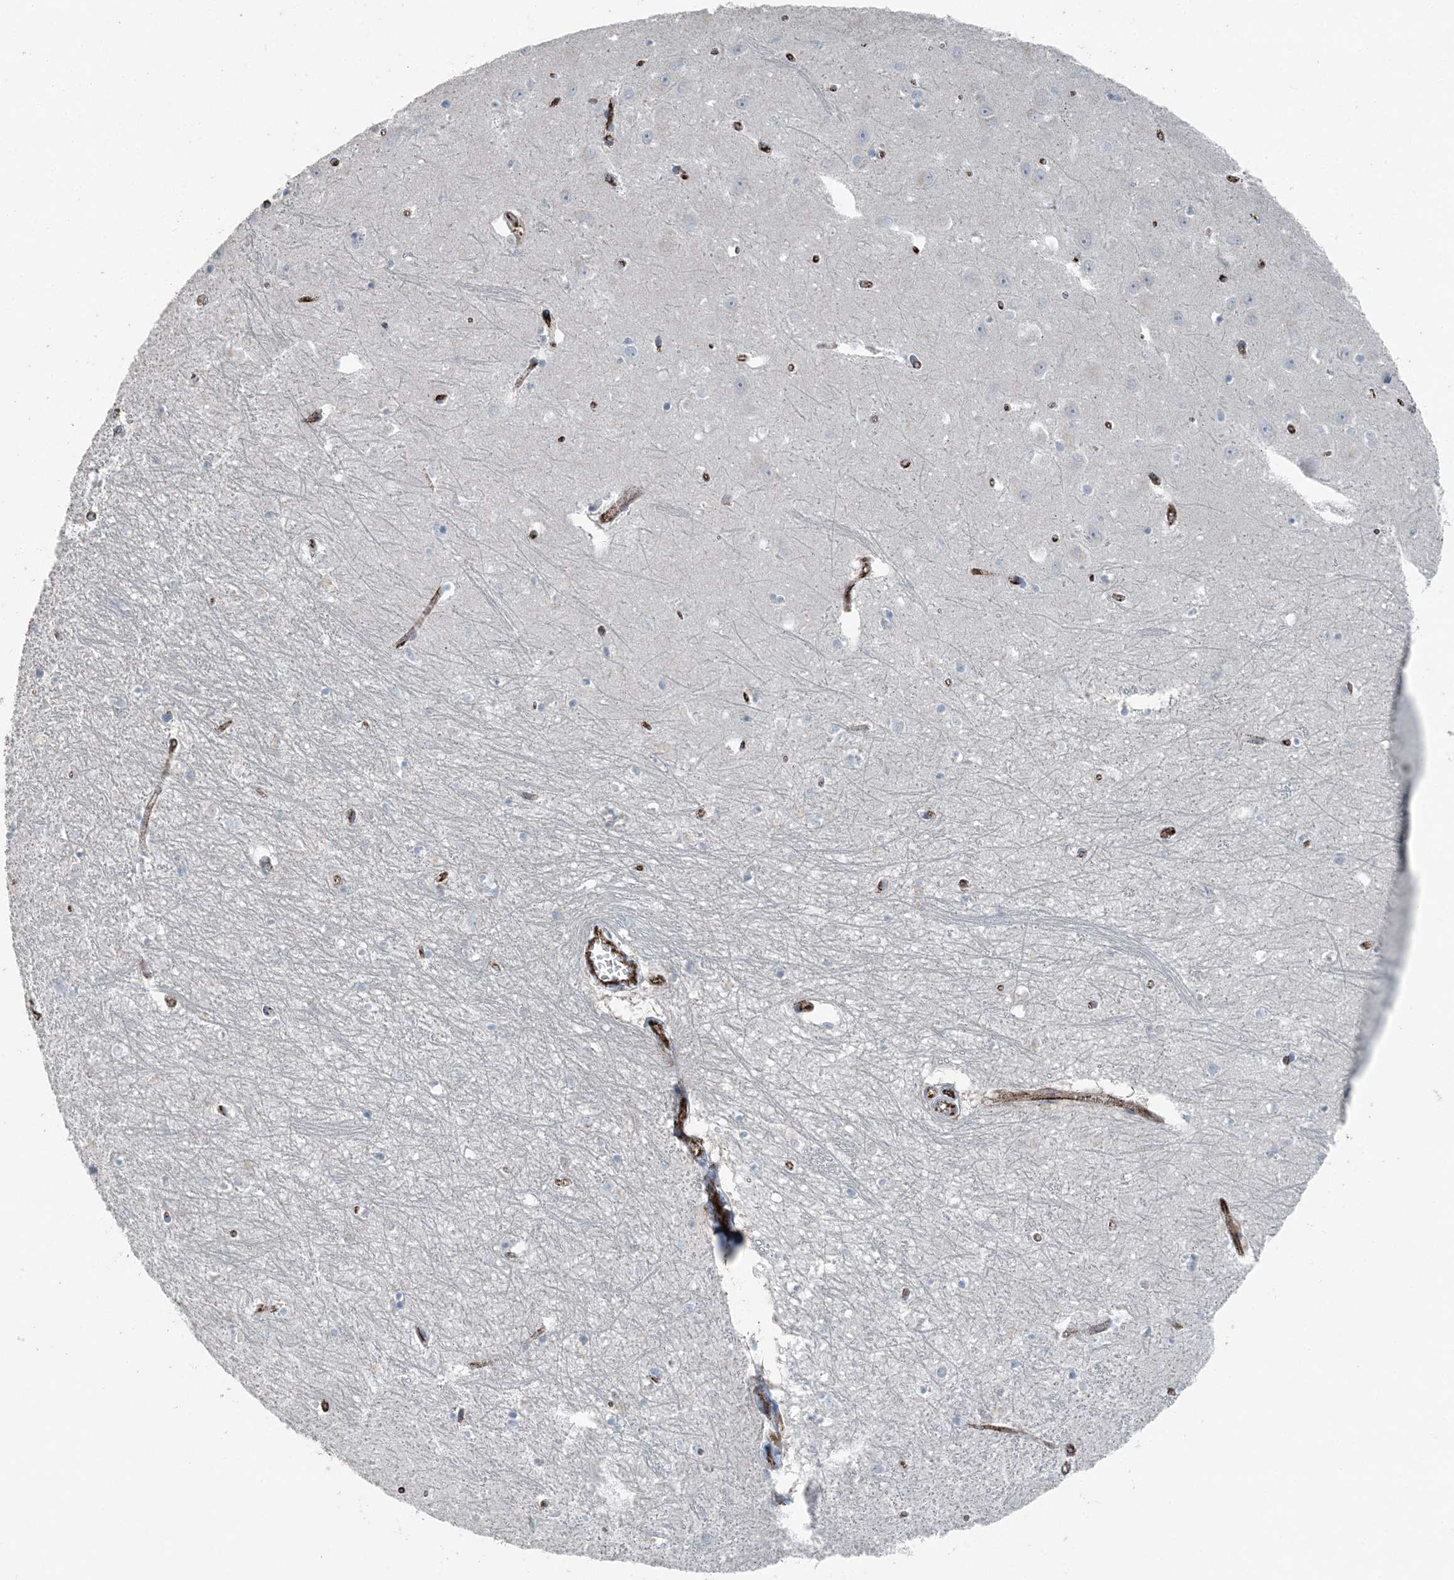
{"staining": {"intensity": "negative", "quantity": "none", "location": "none"}, "tissue": "hippocampus", "cell_type": "Glial cells", "image_type": "normal", "snomed": [{"axis": "morphology", "description": "Normal tissue, NOS"}, {"axis": "topography", "description": "Hippocampus"}], "caption": "IHC micrograph of unremarkable hippocampus stained for a protein (brown), which reveals no positivity in glial cells. (DAB (3,3'-diaminobenzidine) immunohistochemistry (IHC) visualized using brightfield microscopy, high magnification).", "gene": "ELOVL7", "patient": {"sex": "female", "age": 64}}